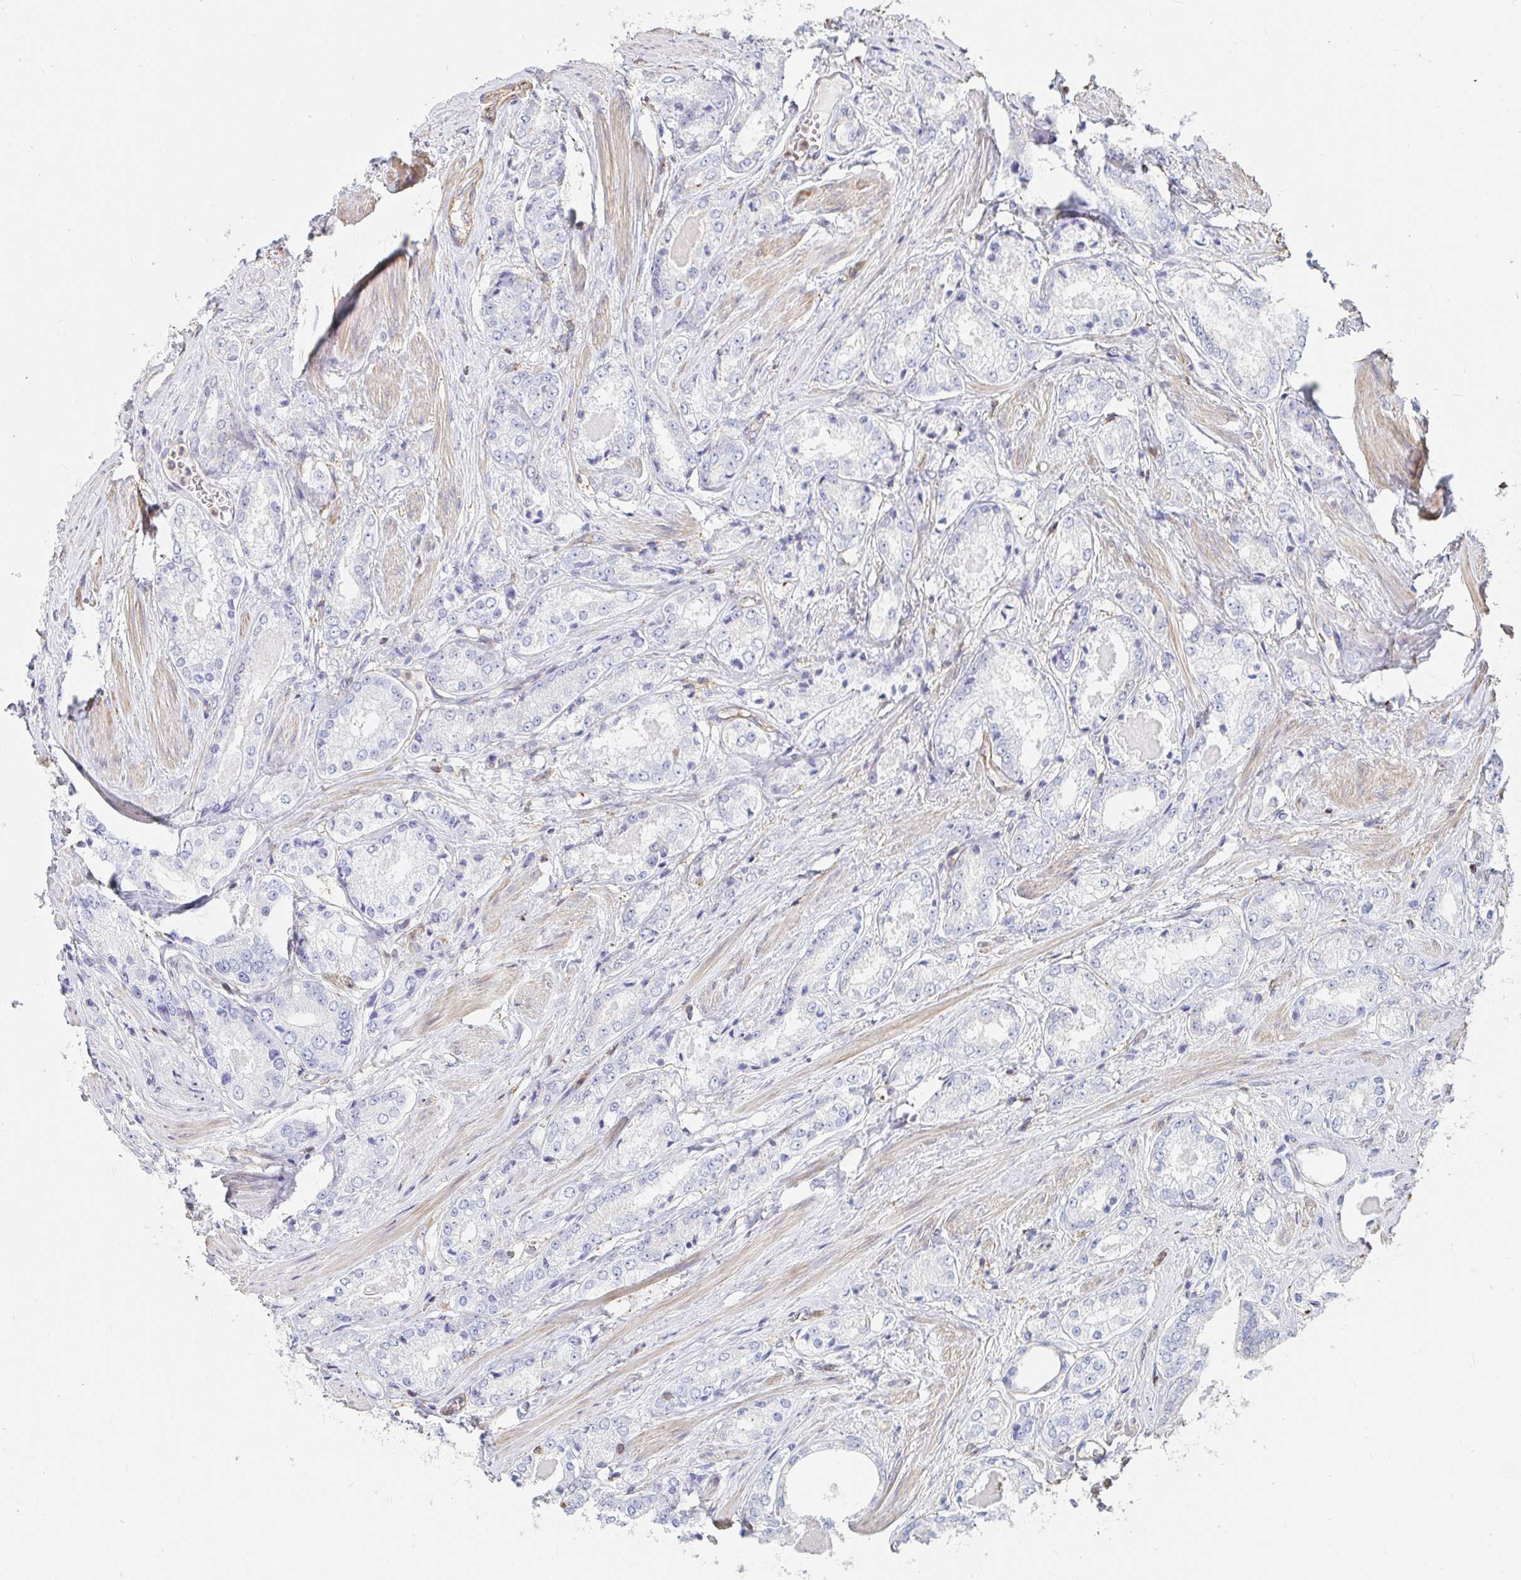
{"staining": {"intensity": "negative", "quantity": "none", "location": "none"}, "tissue": "prostate cancer", "cell_type": "Tumor cells", "image_type": "cancer", "snomed": [{"axis": "morphology", "description": "Adenocarcinoma, NOS"}, {"axis": "morphology", "description": "Adenocarcinoma, Low grade"}, {"axis": "topography", "description": "Prostate"}], "caption": "A micrograph of prostate low-grade adenocarcinoma stained for a protein reveals no brown staining in tumor cells. The staining is performed using DAB (3,3'-diaminobenzidine) brown chromogen with nuclei counter-stained in using hematoxylin.", "gene": "PTPN14", "patient": {"sex": "male", "age": 68}}